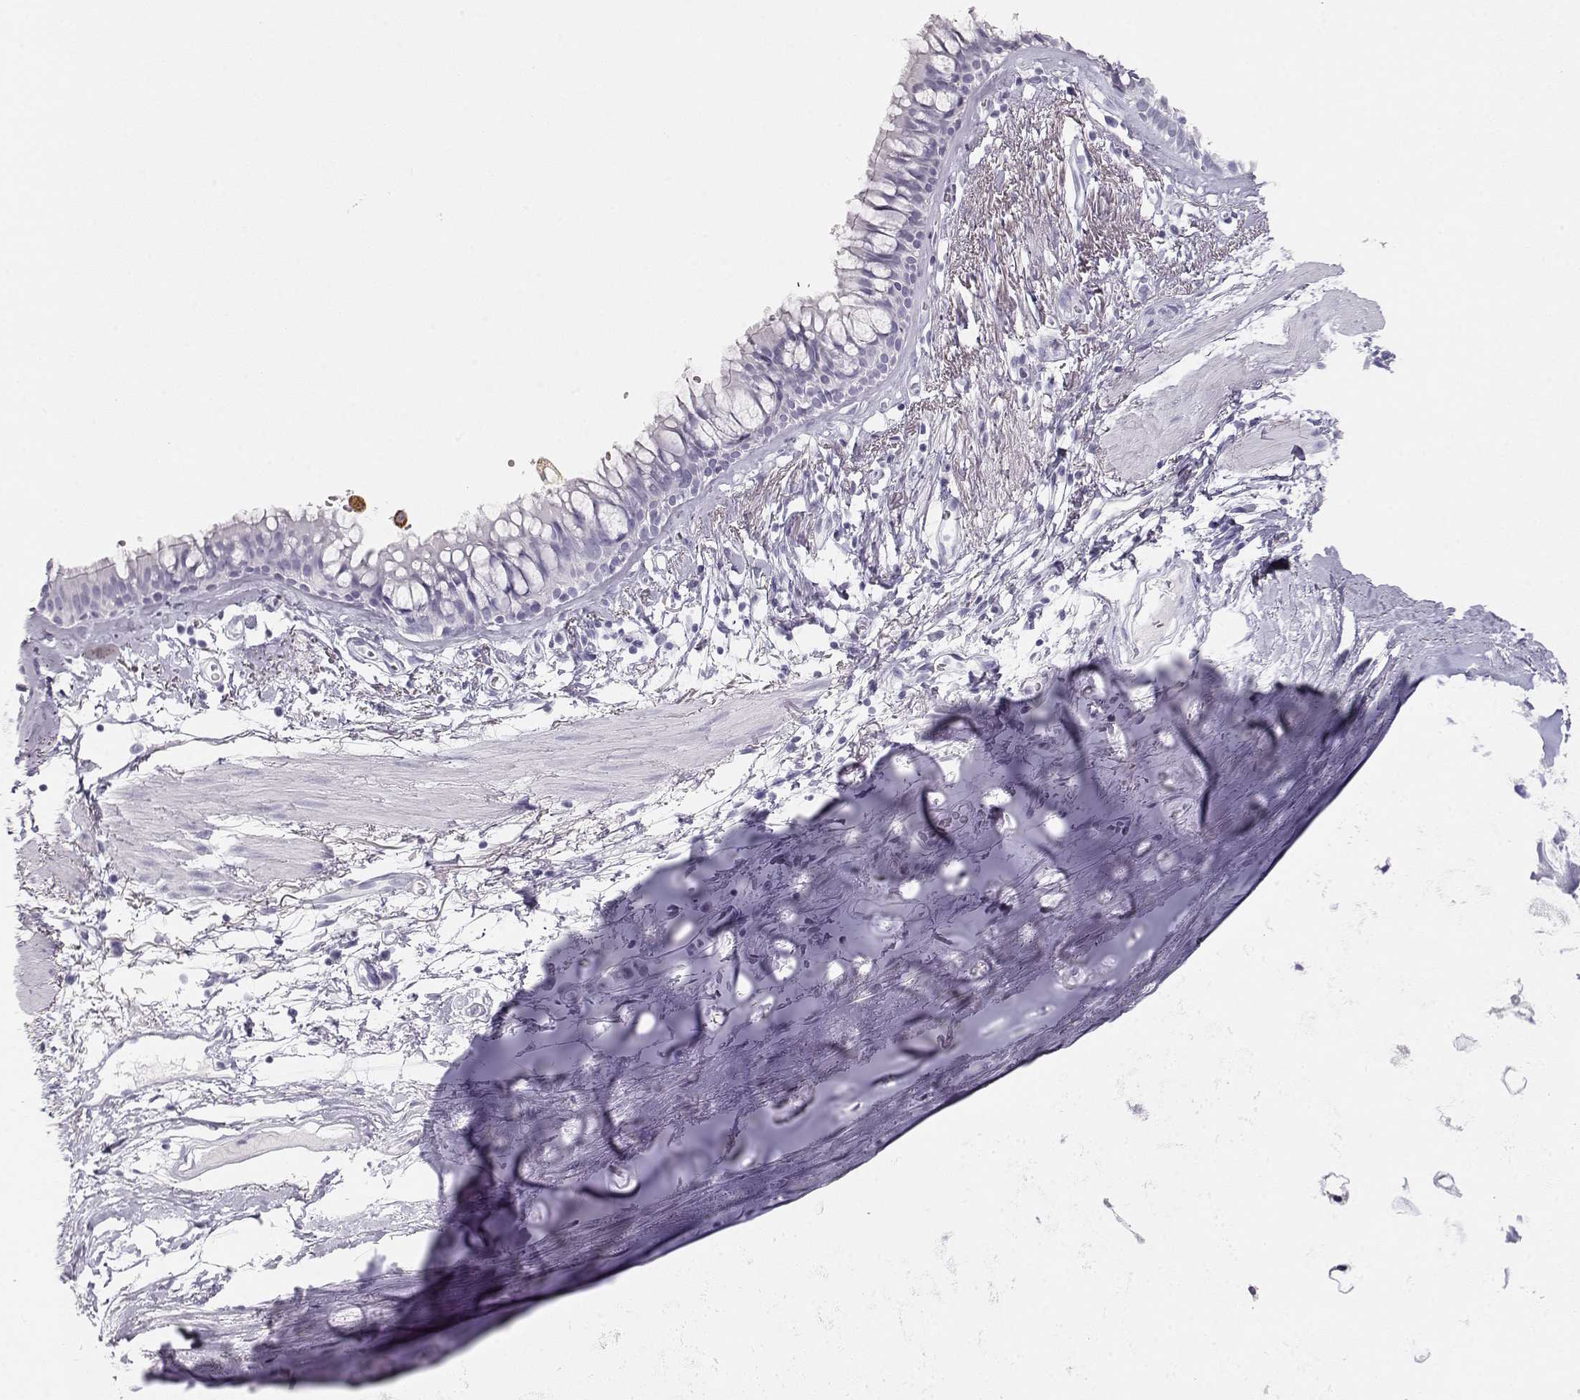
{"staining": {"intensity": "negative", "quantity": "none", "location": "none"}, "tissue": "bronchus", "cell_type": "Respiratory epithelial cells", "image_type": "normal", "snomed": [{"axis": "morphology", "description": "Normal tissue, NOS"}, {"axis": "morphology", "description": "Squamous cell carcinoma, NOS"}, {"axis": "topography", "description": "Cartilage tissue"}, {"axis": "topography", "description": "Bronchus"}], "caption": "Immunohistochemical staining of unremarkable human bronchus demonstrates no significant expression in respiratory epithelial cells. (Immunohistochemistry (ihc), brightfield microscopy, high magnification).", "gene": "TKTL1", "patient": {"sex": "male", "age": 72}}